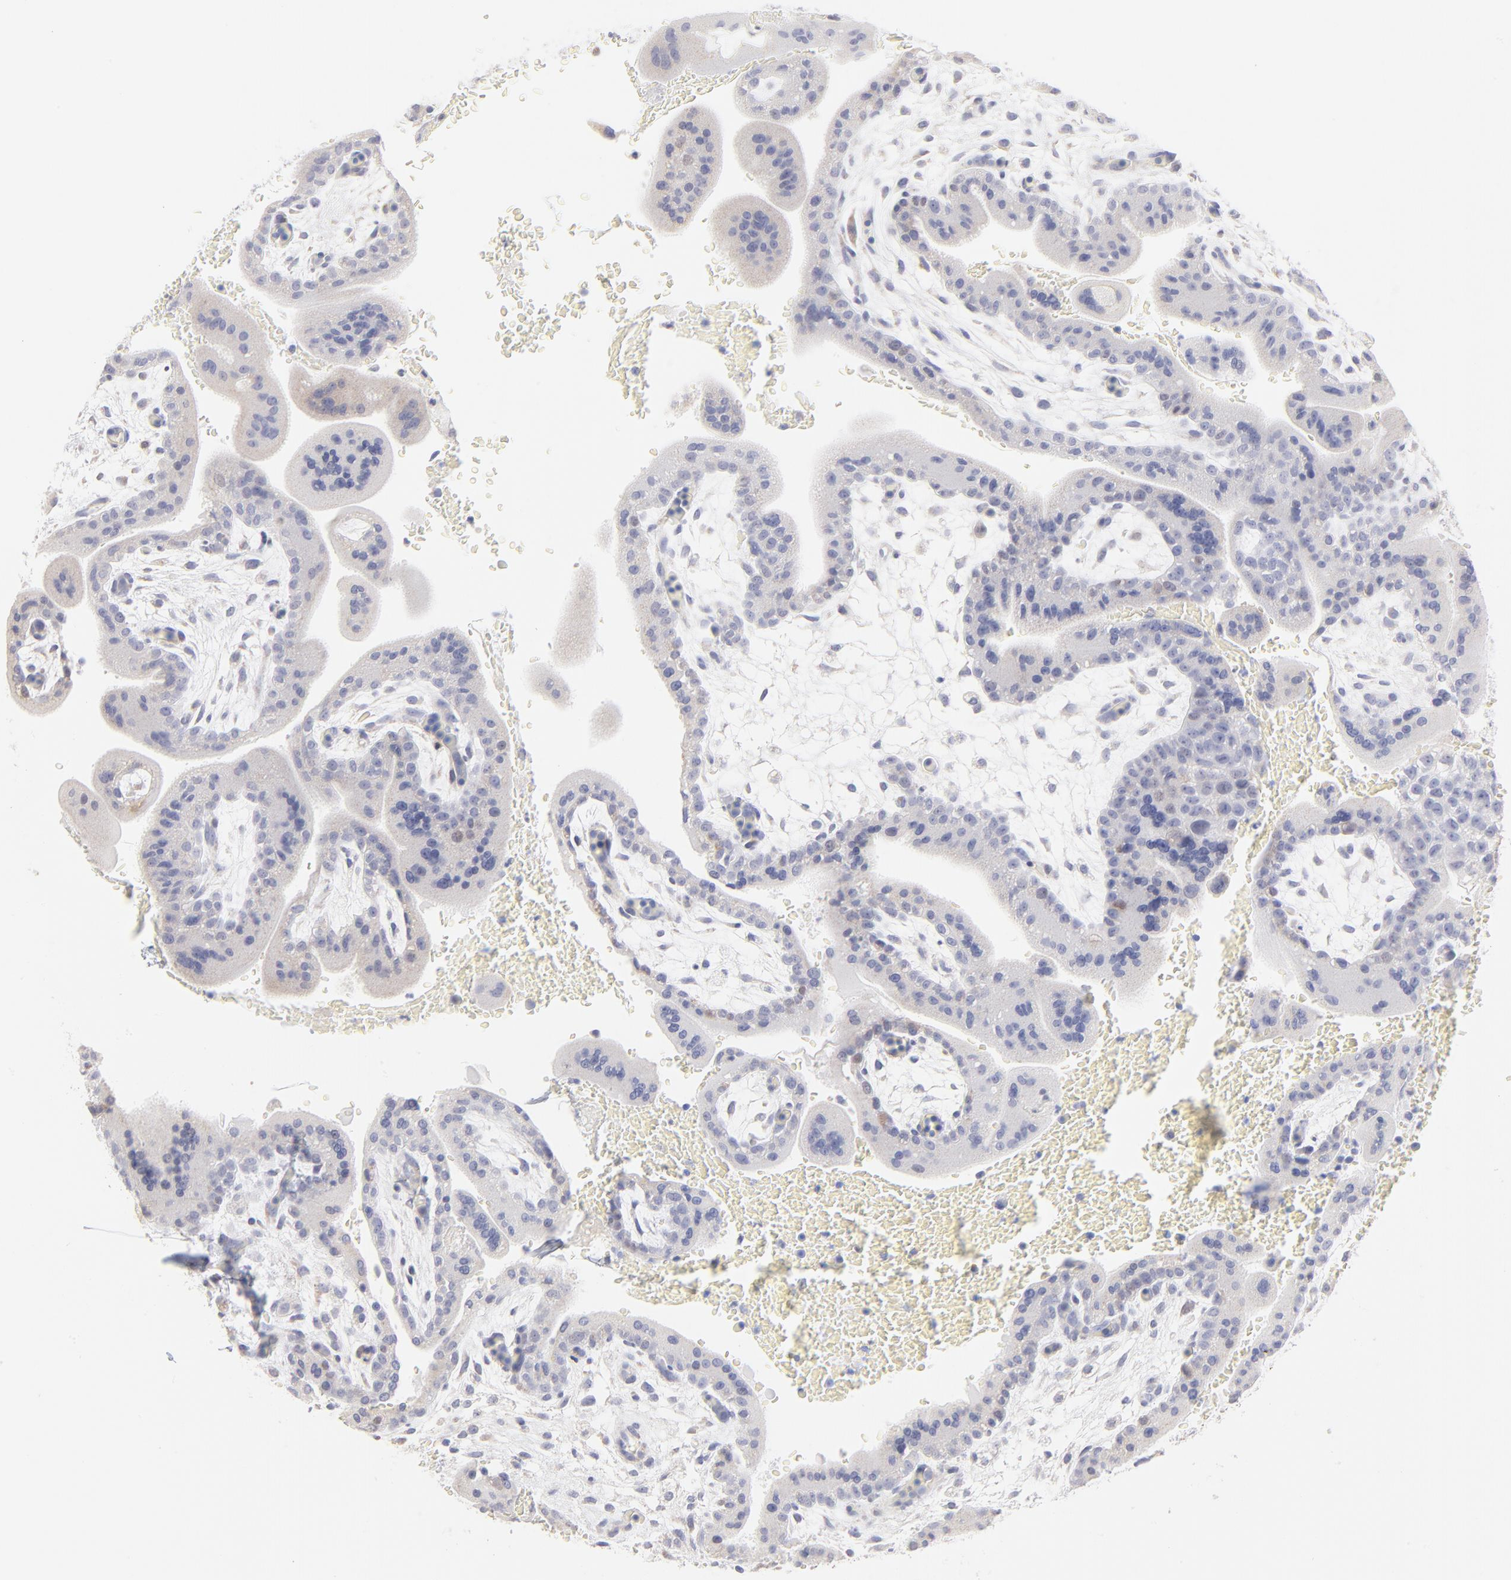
{"staining": {"intensity": "weak", "quantity": ">75%", "location": "cytoplasmic/membranous"}, "tissue": "placenta", "cell_type": "Decidual cells", "image_type": "normal", "snomed": [{"axis": "morphology", "description": "Normal tissue, NOS"}, {"axis": "topography", "description": "Placenta"}], "caption": "Weak cytoplasmic/membranous expression for a protein is present in about >75% of decidual cells of normal placenta using immunohistochemistry.", "gene": "TST", "patient": {"sex": "female", "age": 35}}